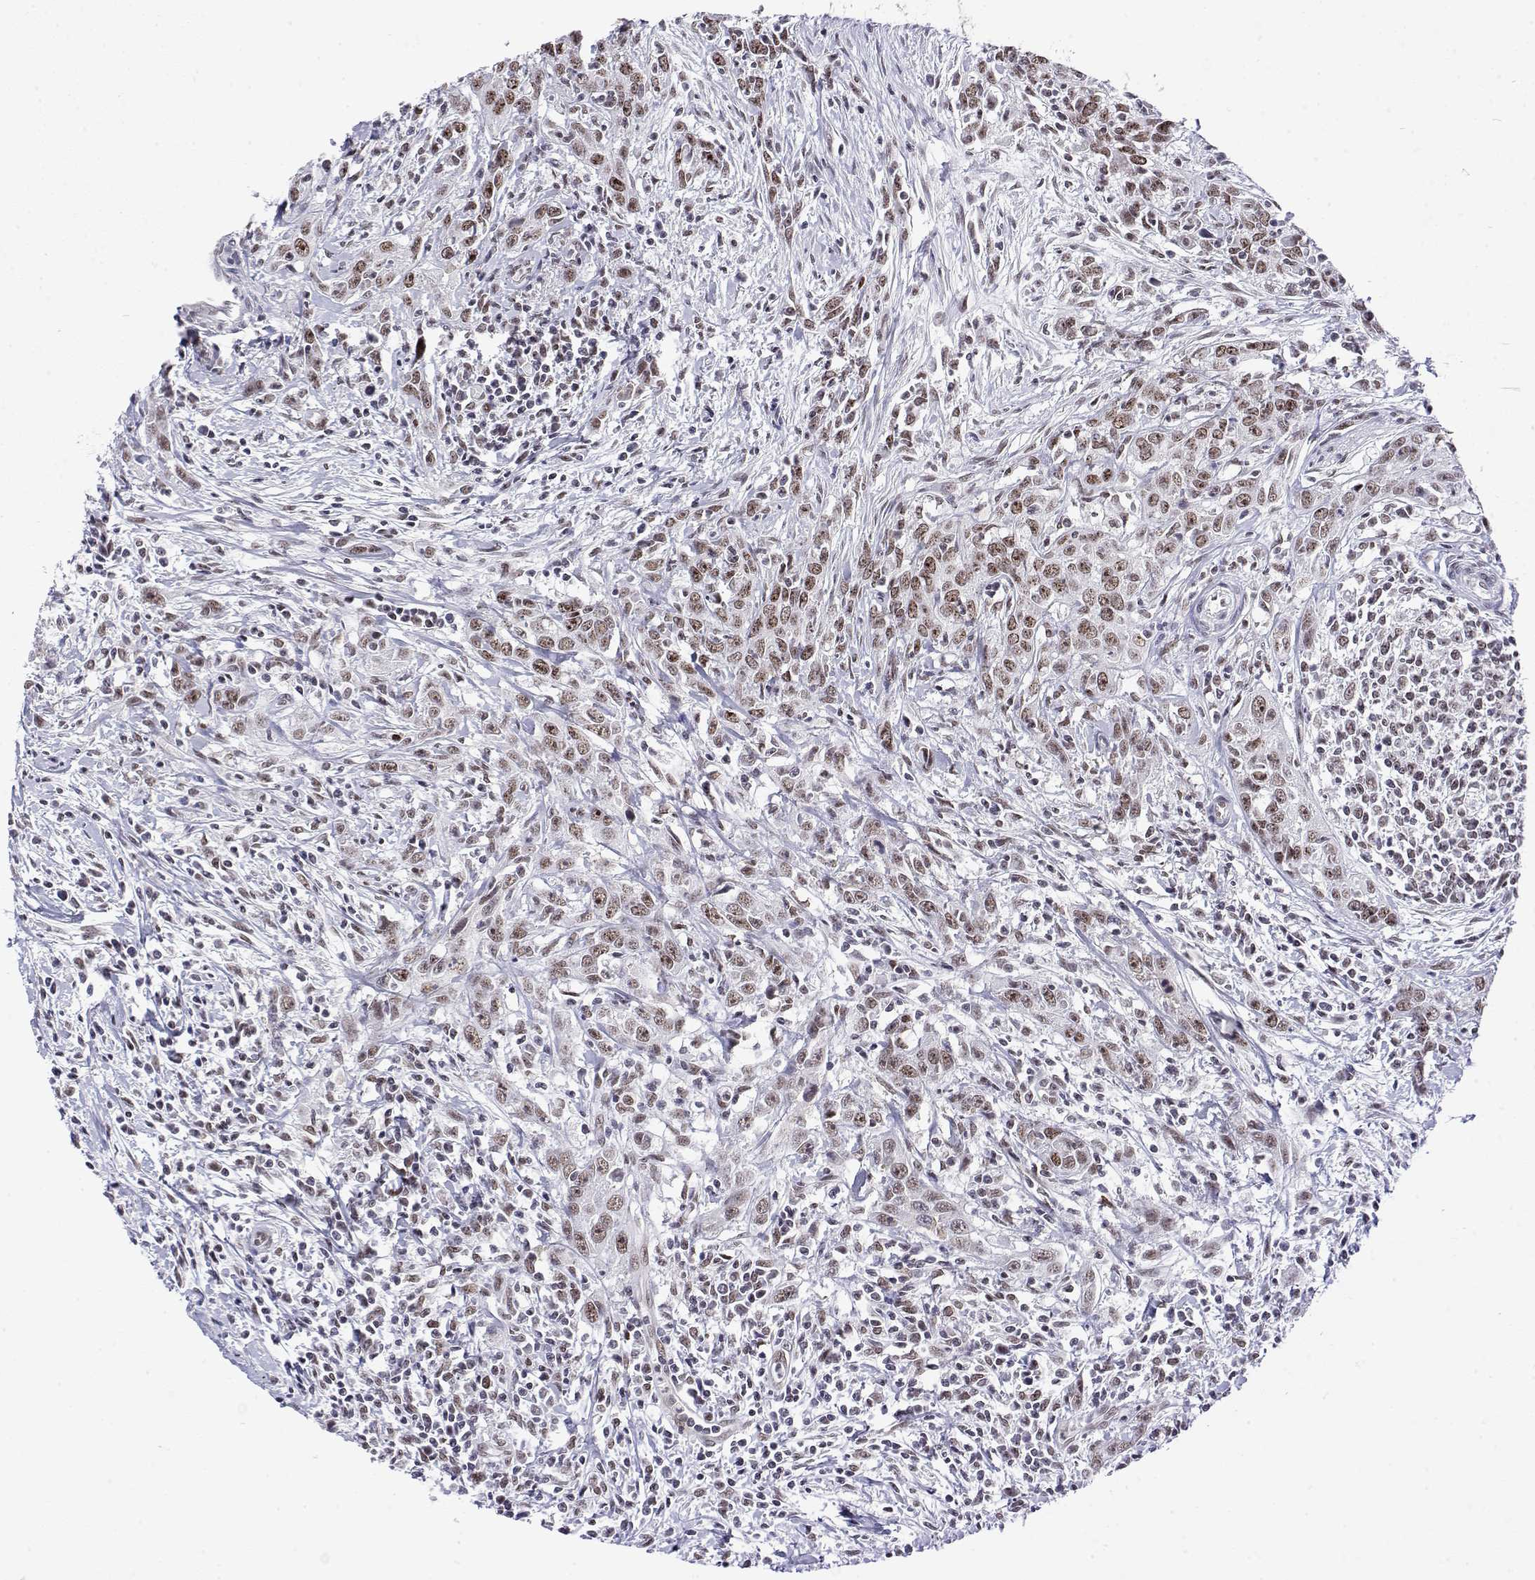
{"staining": {"intensity": "moderate", "quantity": ">75%", "location": "nuclear"}, "tissue": "urothelial cancer", "cell_type": "Tumor cells", "image_type": "cancer", "snomed": [{"axis": "morphology", "description": "Urothelial carcinoma, High grade"}, {"axis": "topography", "description": "Urinary bladder"}], "caption": "Immunohistochemical staining of high-grade urothelial carcinoma demonstrates medium levels of moderate nuclear protein expression in about >75% of tumor cells. Using DAB (brown) and hematoxylin (blue) stains, captured at high magnification using brightfield microscopy.", "gene": "POLDIP3", "patient": {"sex": "male", "age": 83}}